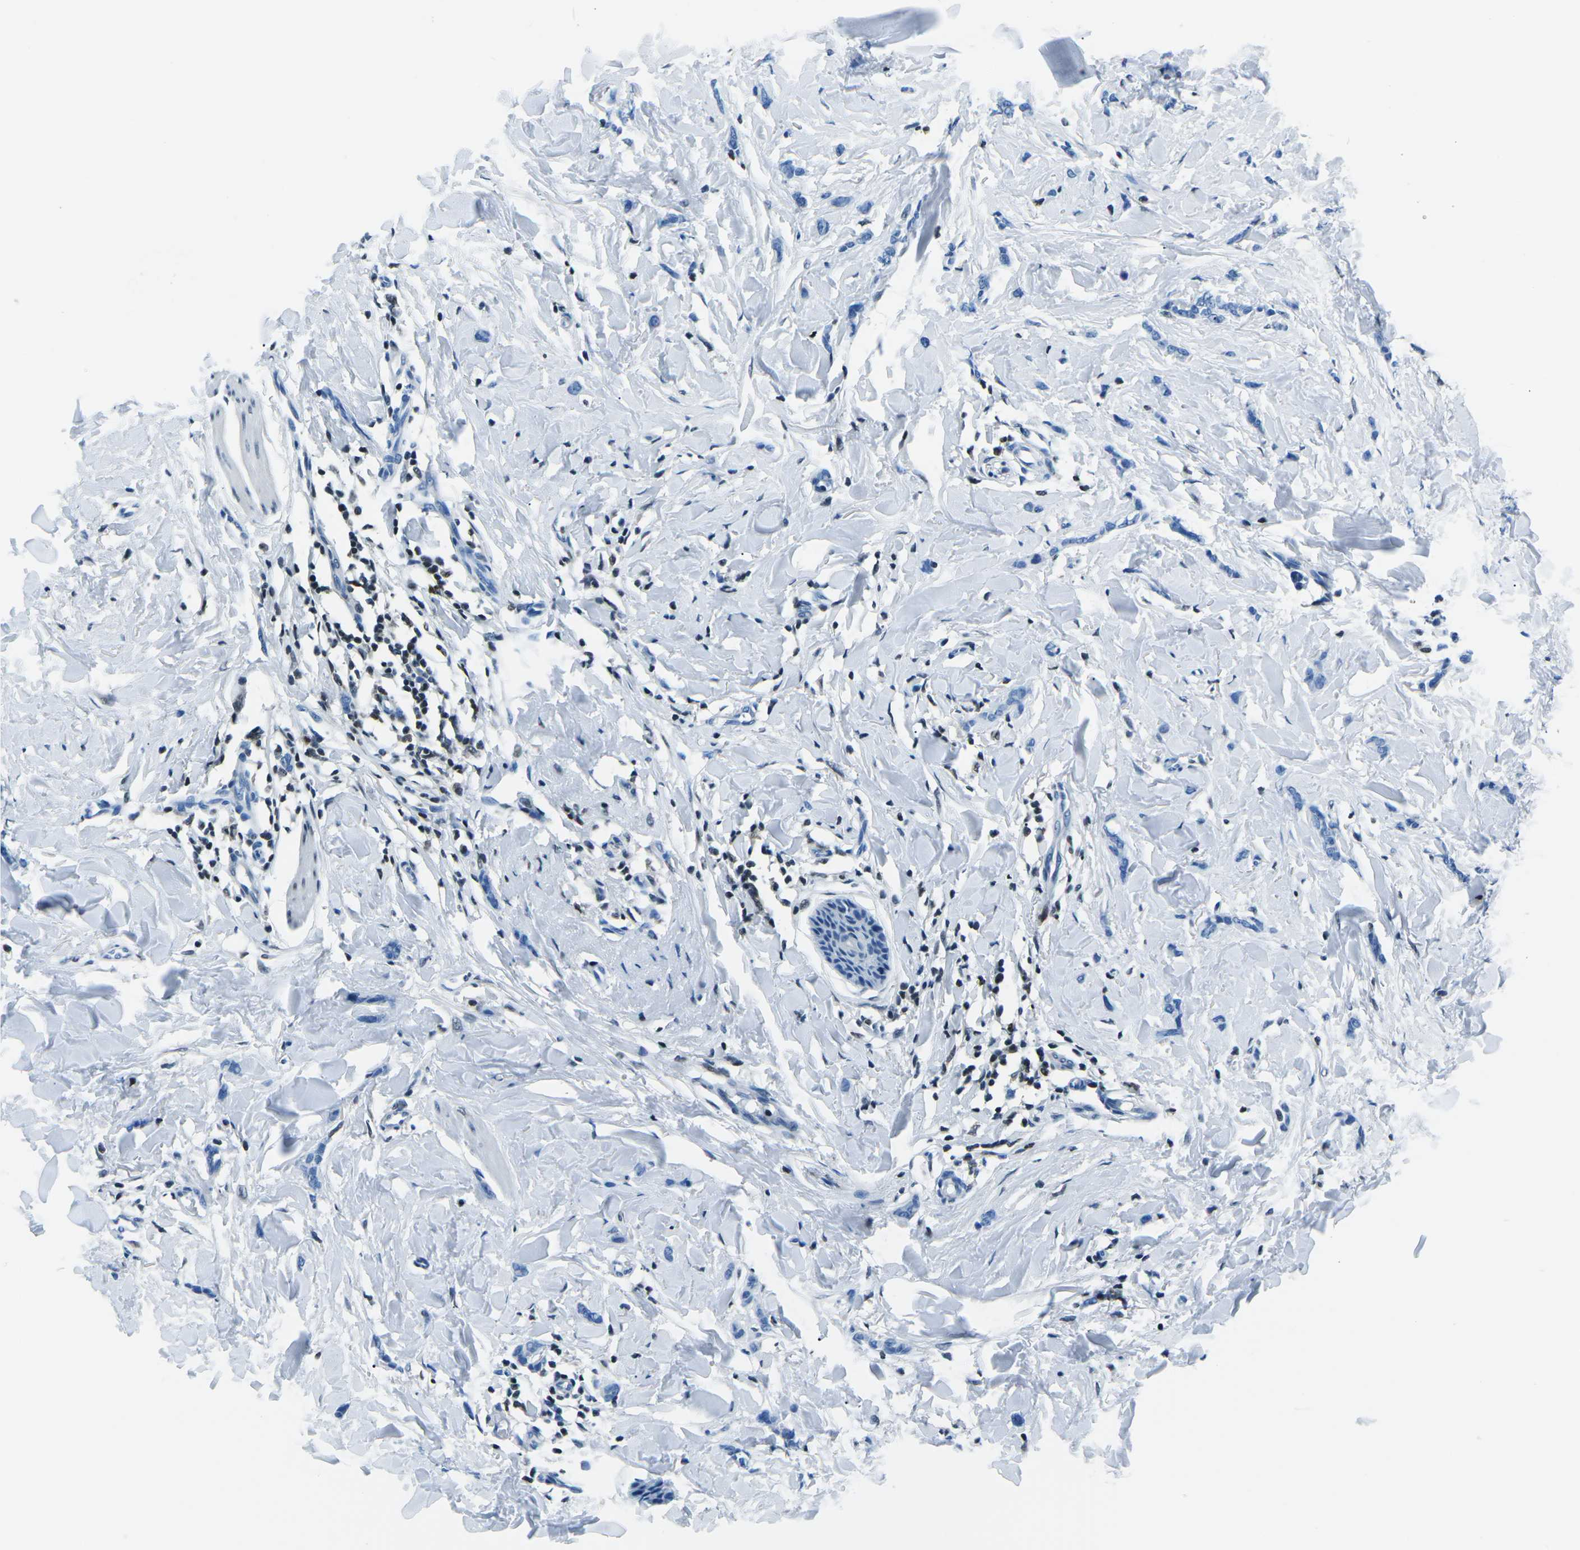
{"staining": {"intensity": "negative", "quantity": "none", "location": "none"}, "tissue": "breast cancer", "cell_type": "Tumor cells", "image_type": "cancer", "snomed": [{"axis": "morphology", "description": "Lobular carcinoma"}, {"axis": "topography", "description": "Skin"}, {"axis": "topography", "description": "Breast"}], "caption": "There is no significant positivity in tumor cells of breast lobular carcinoma.", "gene": "CELF2", "patient": {"sex": "female", "age": 46}}